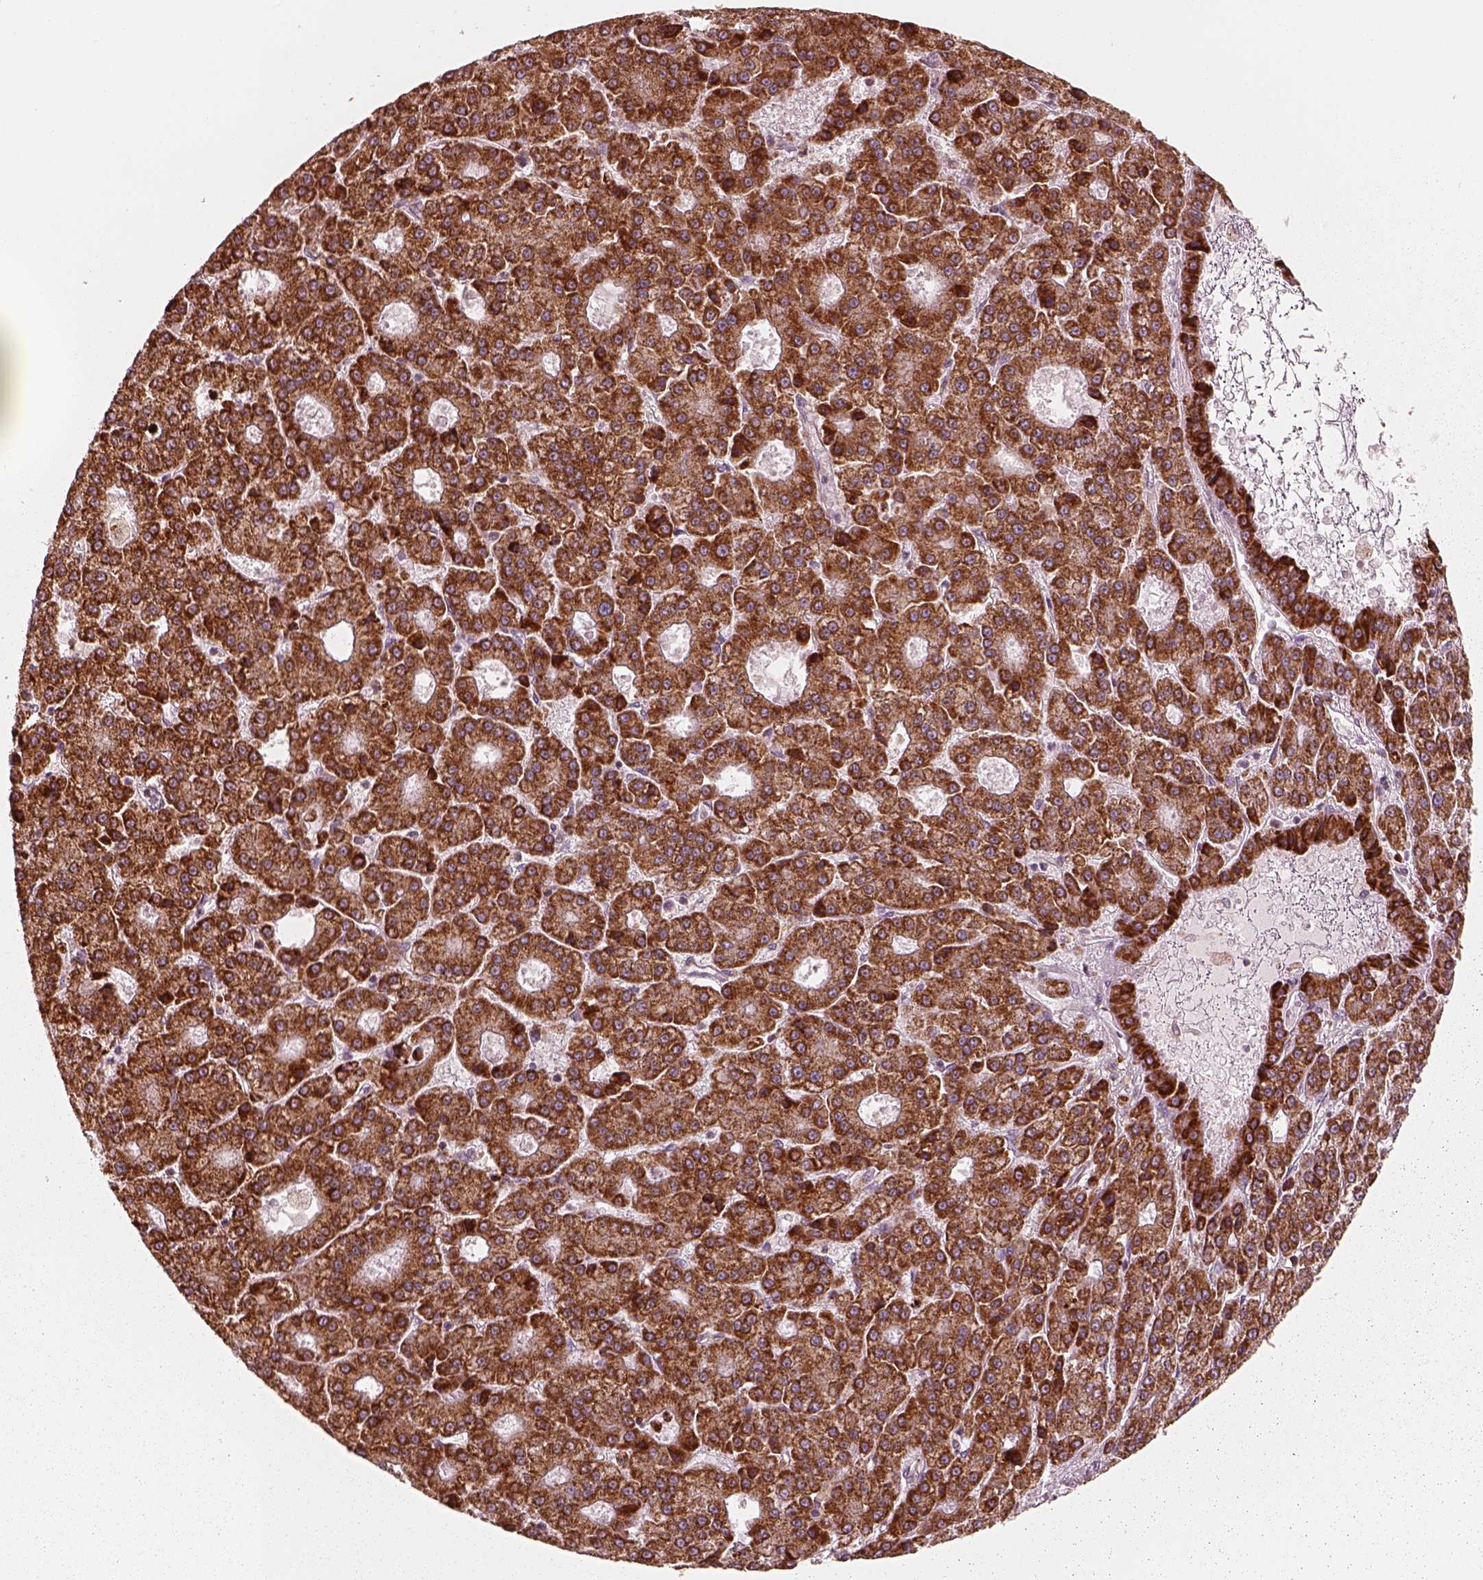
{"staining": {"intensity": "strong", "quantity": ">75%", "location": "cytoplasmic/membranous"}, "tissue": "liver cancer", "cell_type": "Tumor cells", "image_type": "cancer", "snomed": [{"axis": "morphology", "description": "Carcinoma, Hepatocellular, NOS"}, {"axis": "topography", "description": "Liver"}], "caption": "Human liver cancer stained for a protein (brown) shows strong cytoplasmic/membranous positive staining in approximately >75% of tumor cells.", "gene": "ENTPD6", "patient": {"sex": "male", "age": 70}}